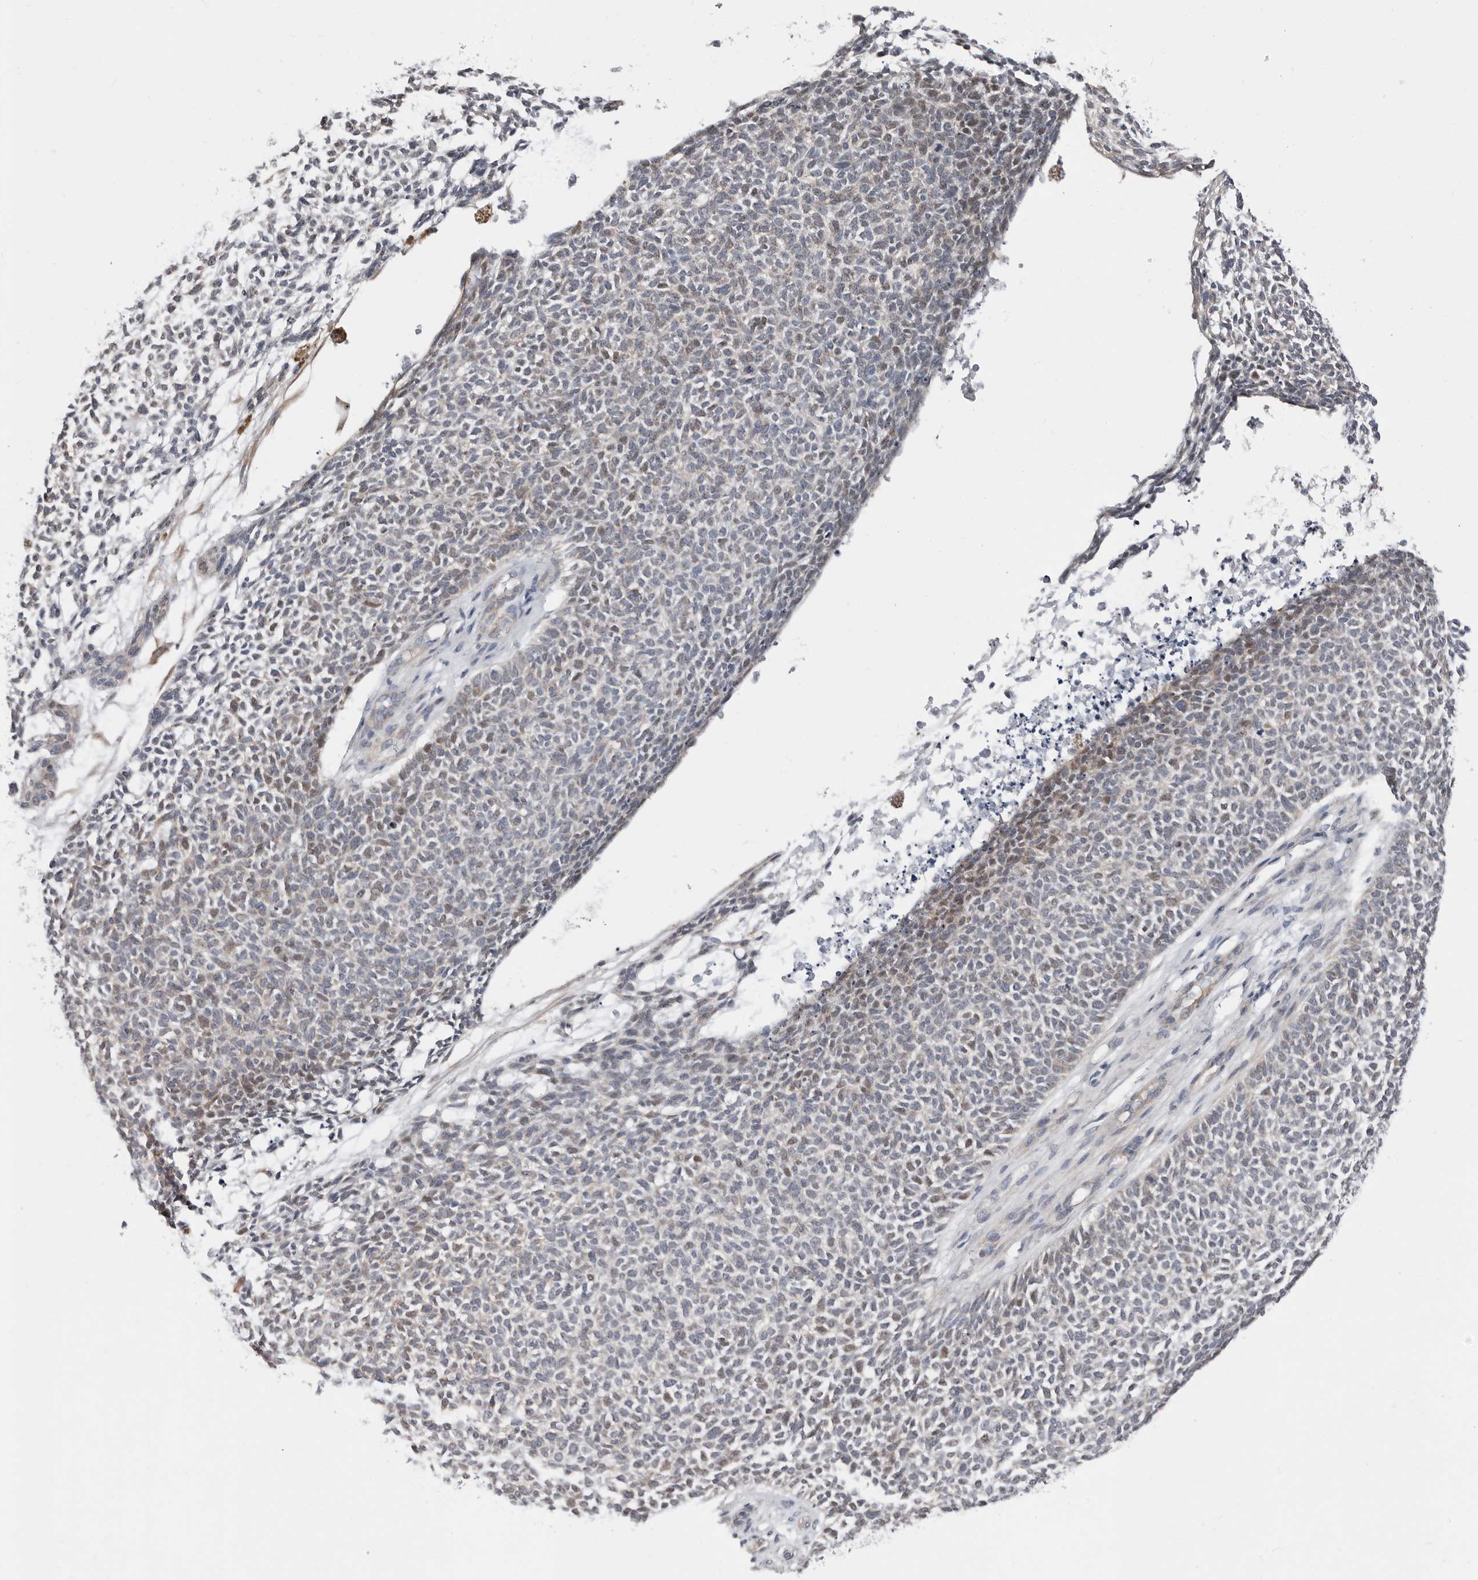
{"staining": {"intensity": "weak", "quantity": "<25%", "location": "cytoplasmic/membranous,nuclear"}, "tissue": "skin cancer", "cell_type": "Tumor cells", "image_type": "cancer", "snomed": [{"axis": "morphology", "description": "Basal cell carcinoma"}, {"axis": "topography", "description": "Skin"}], "caption": "This is a image of immunohistochemistry staining of basal cell carcinoma (skin), which shows no positivity in tumor cells.", "gene": "ASRGL1", "patient": {"sex": "female", "age": 84}}